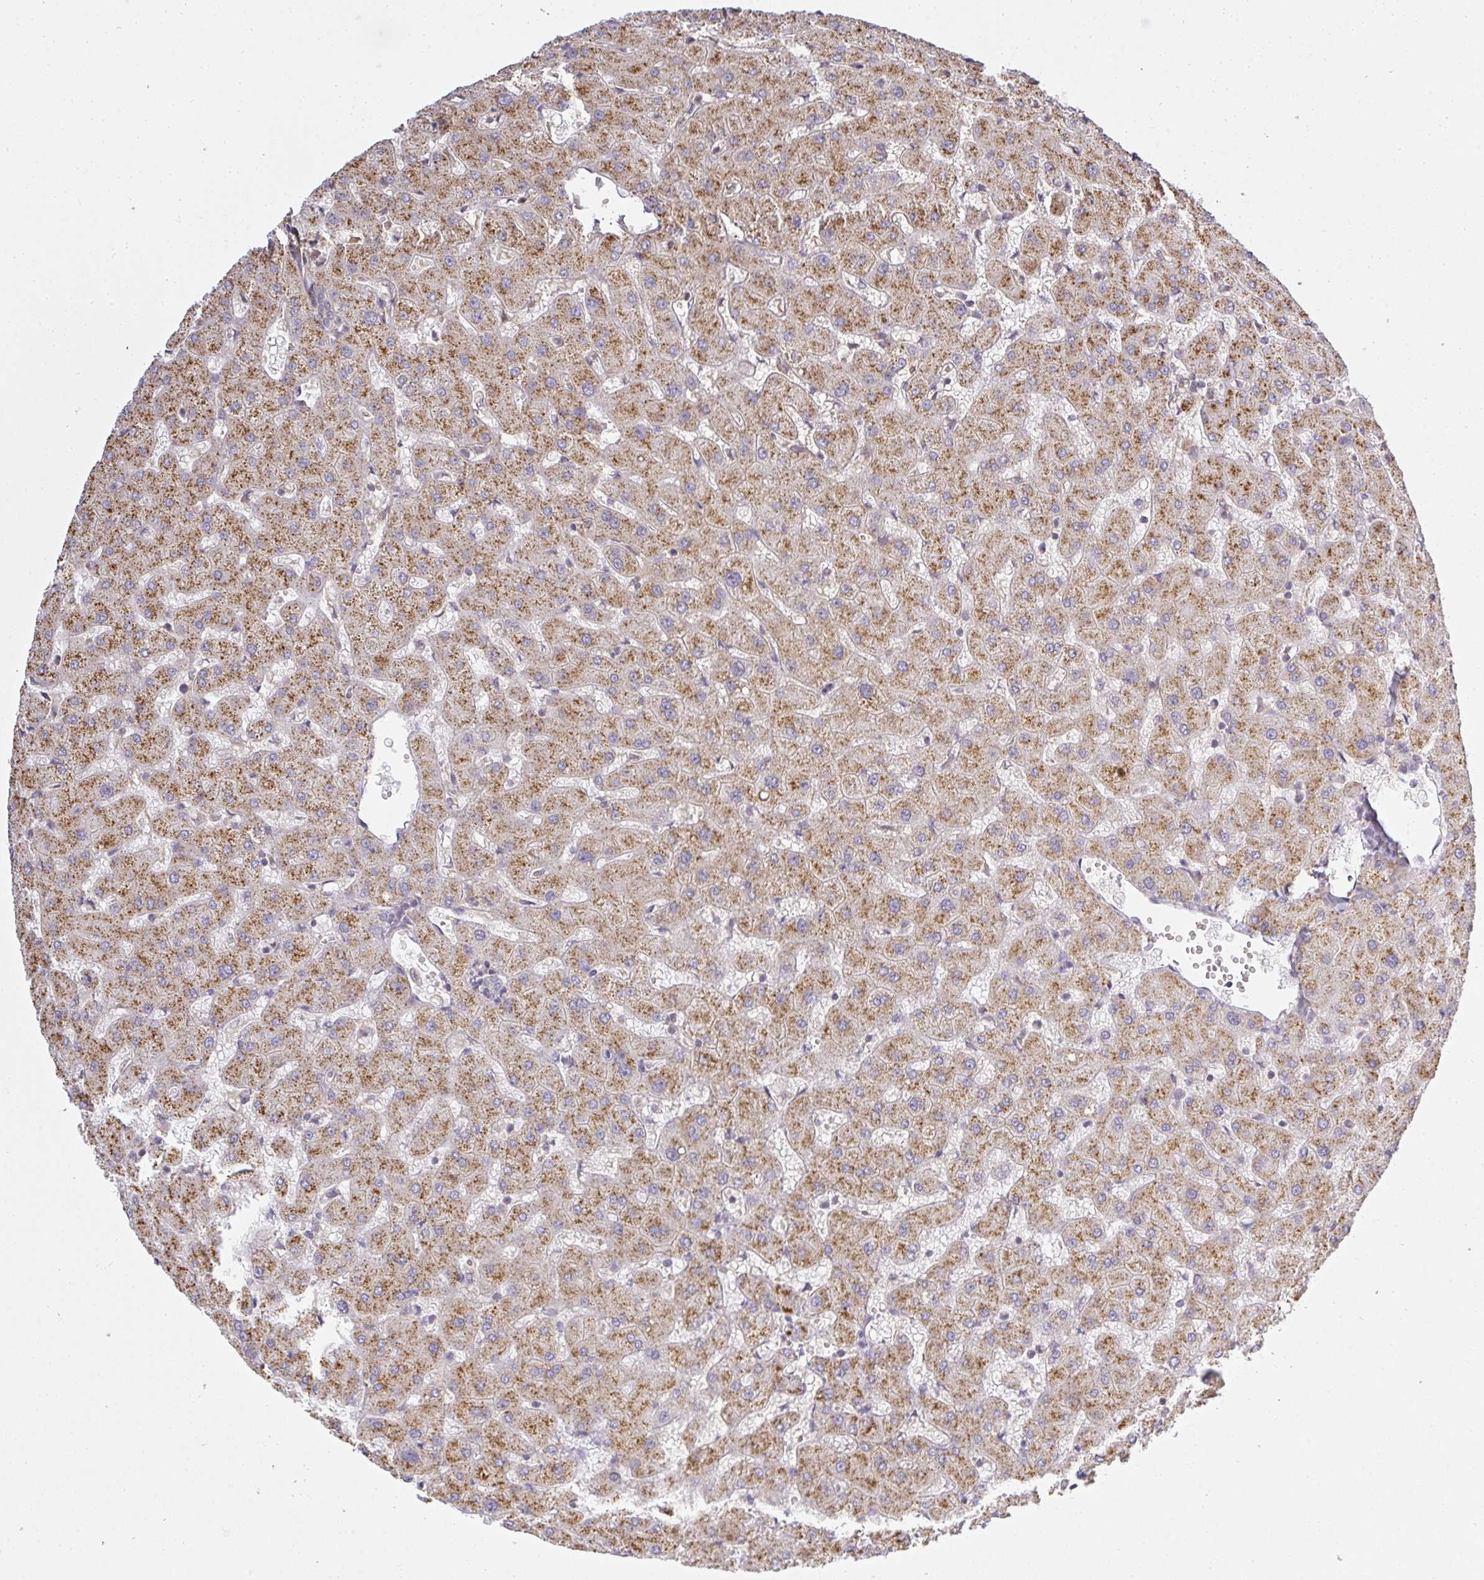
{"staining": {"intensity": "negative", "quantity": "none", "location": "none"}, "tissue": "liver", "cell_type": "Cholangiocytes", "image_type": "normal", "snomed": [{"axis": "morphology", "description": "Normal tissue, NOS"}, {"axis": "topography", "description": "Liver"}], "caption": "Immunohistochemistry (IHC) of normal liver reveals no staining in cholangiocytes.", "gene": "GSDMB", "patient": {"sex": "female", "age": 63}}